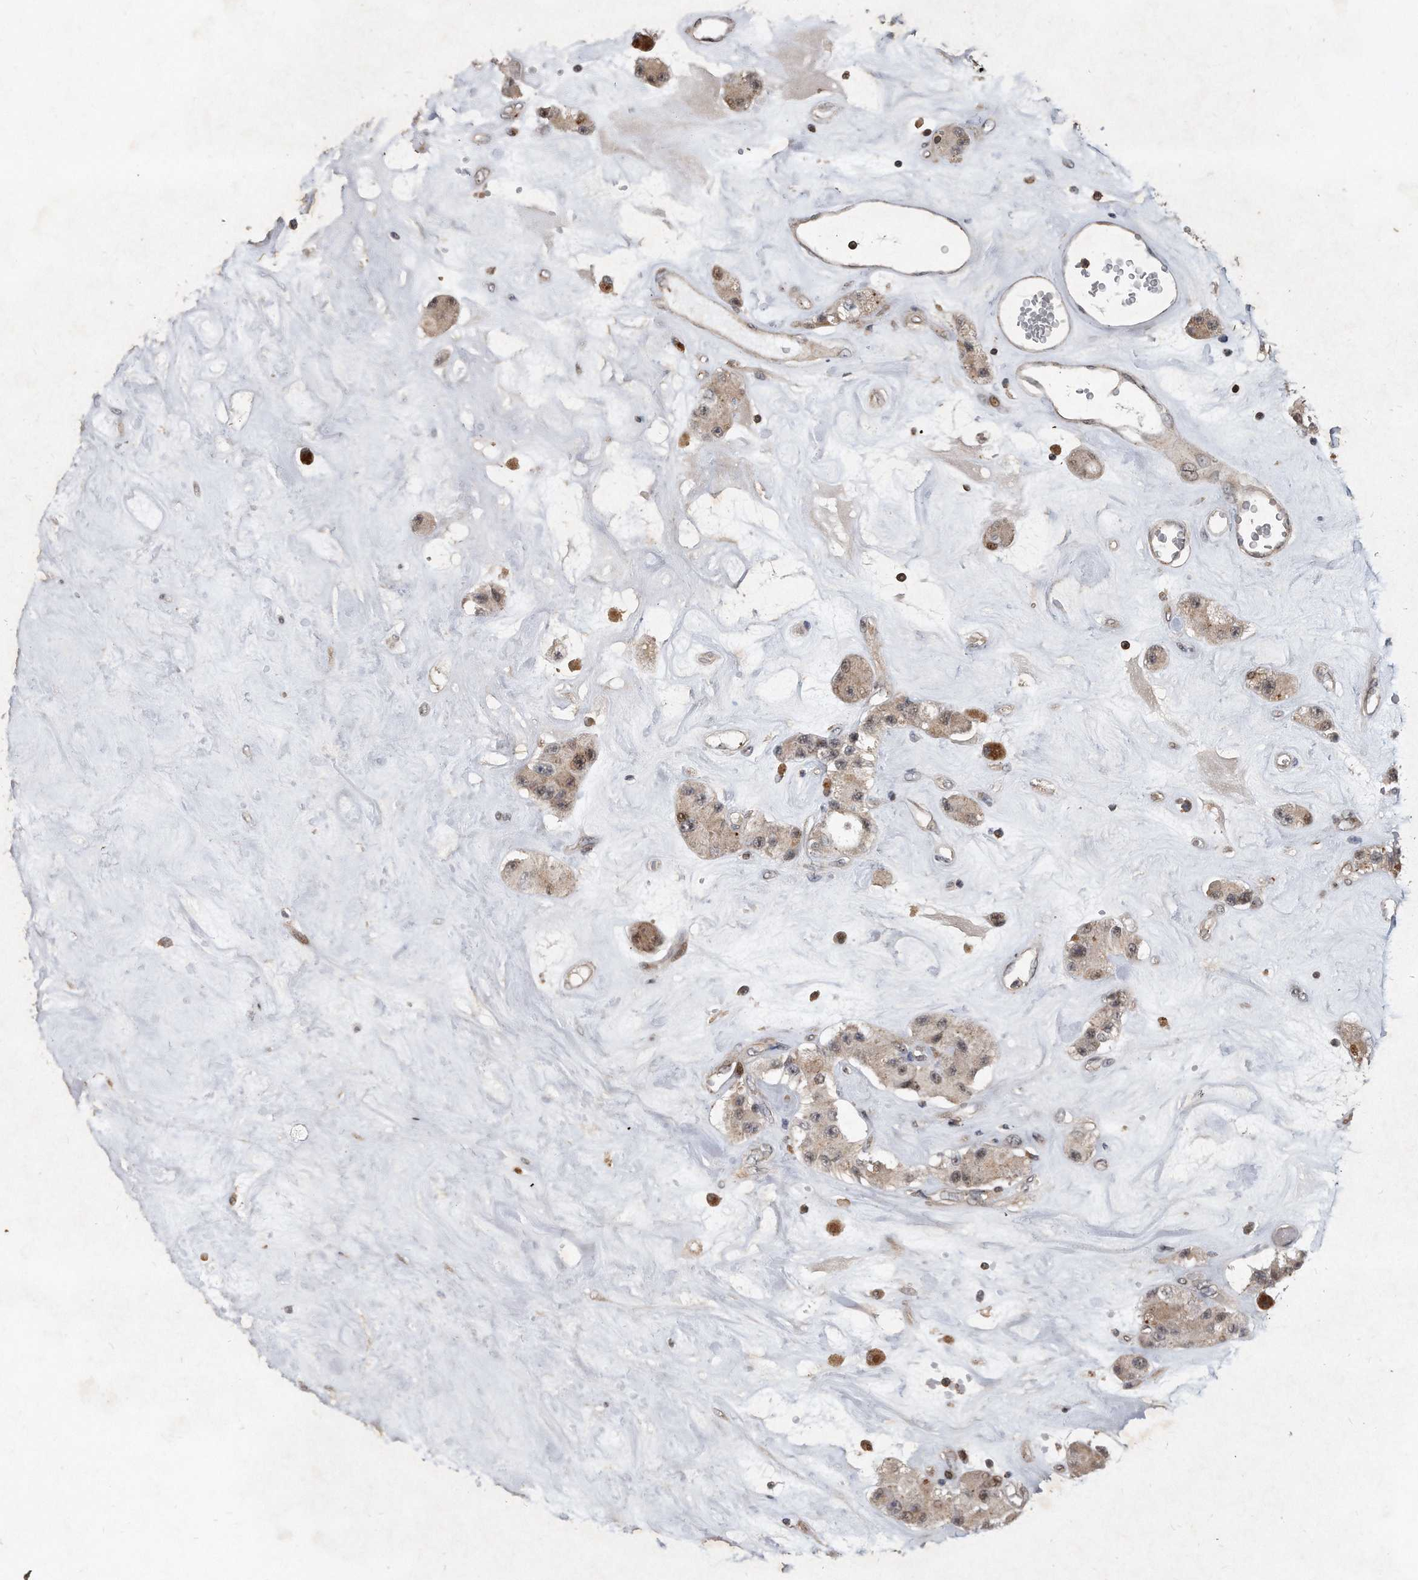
{"staining": {"intensity": "weak", "quantity": "25%-75%", "location": "cytoplasmic/membranous,nuclear"}, "tissue": "carcinoid", "cell_type": "Tumor cells", "image_type": "cancer", "snomed": [{"axis": "morphology", "description": "Carcinoid, malignant, NOS"}, {"axis": "topography", "description": "Pancreas"}], "caption": "Protein expression analysis of carcinoid shows weak cytoplasmic/membranous and nuclear expression in about 25%-75% of tumor cells.", "gene": "PGBD2", "patient": {"sex": "male", "age": 41}}